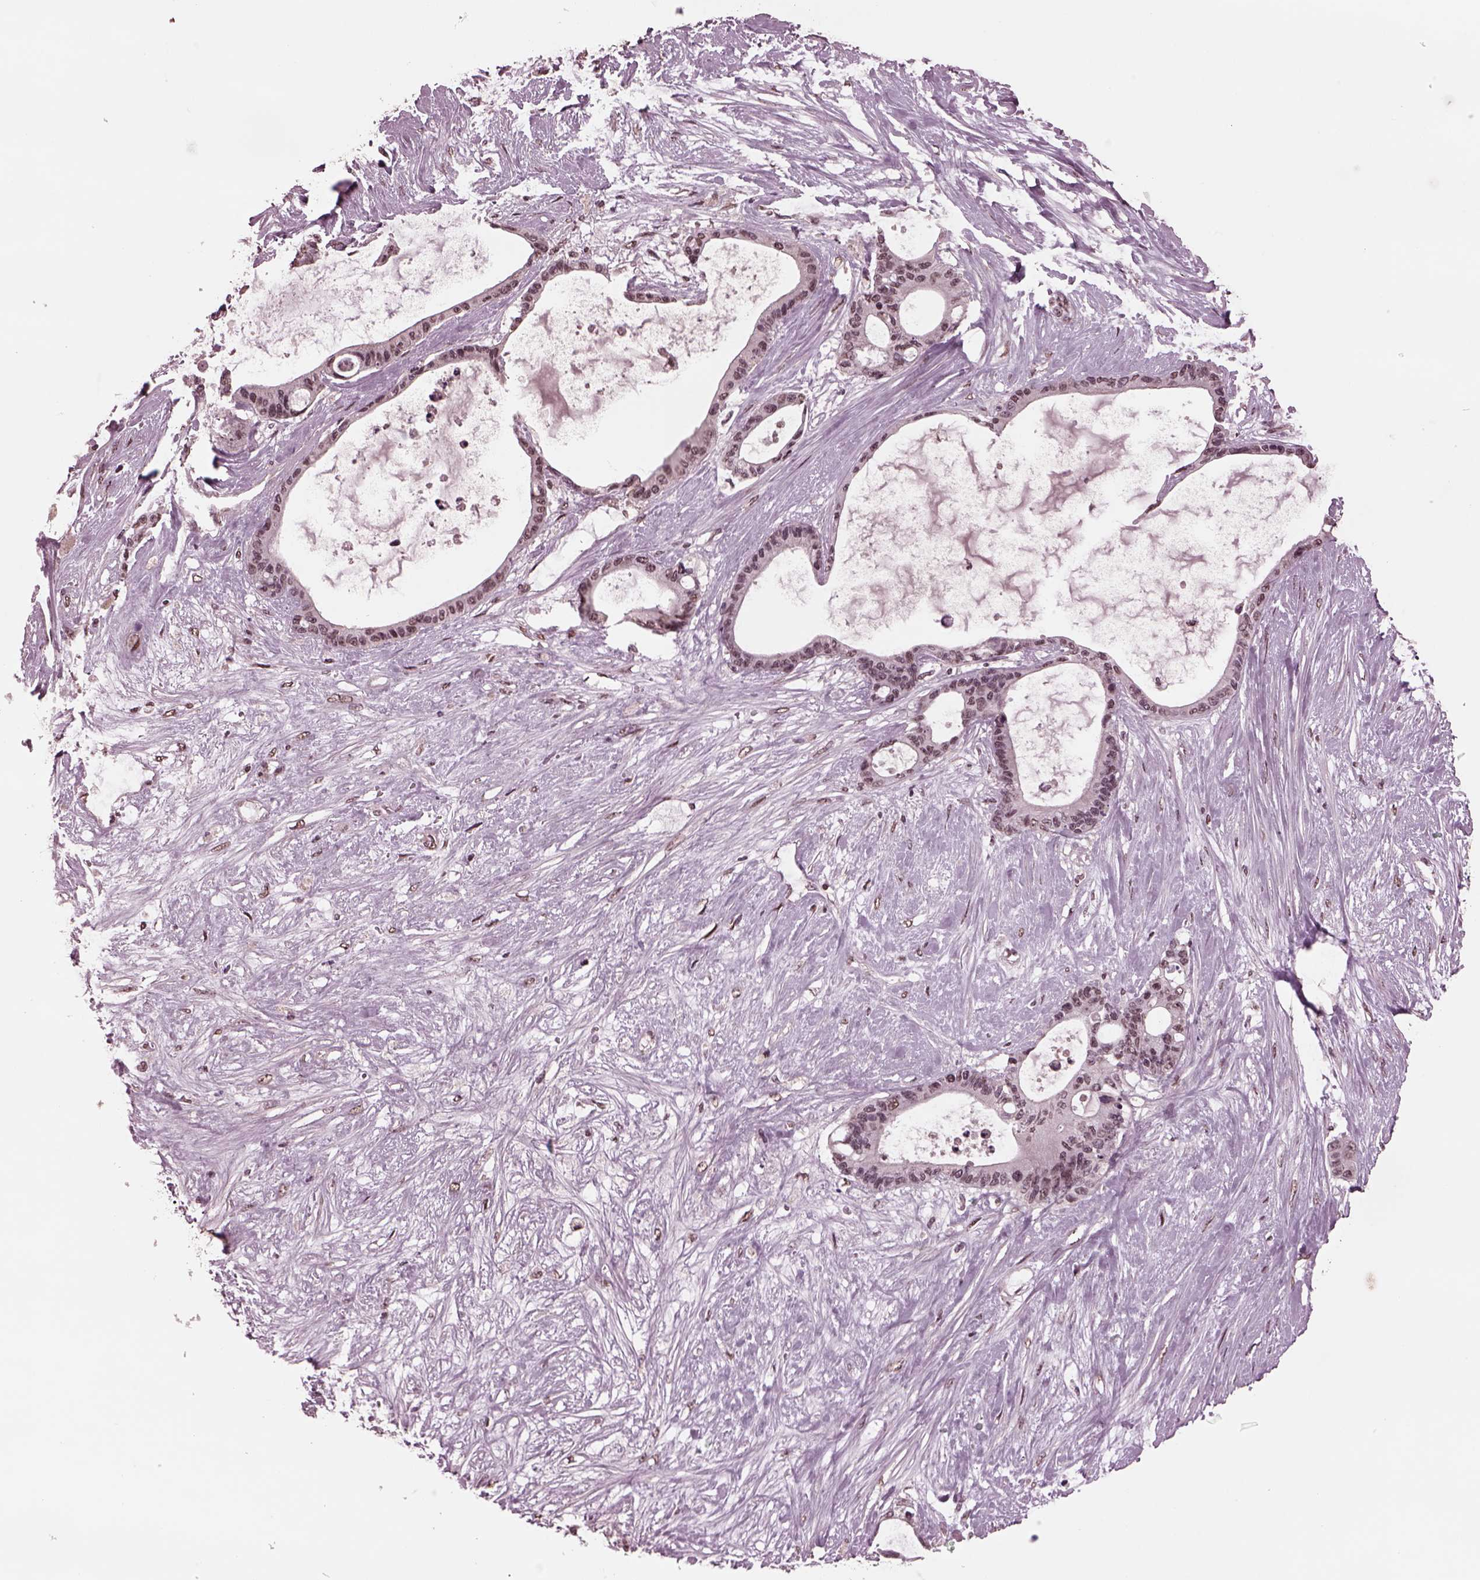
{"staining": {"intensity": "weak", "quantity": "25%-75%", "location": "nuclear"}, "tissue": "liver cancer", "cell_type": "Tumor cells", "image_type": "cancer", "snomed": [{"axis": "morphology", "description": "Normal tissue, NOS"}, {"axis": "morphology", "description": "Cholangiocarcinoma"}, {"axis": "topography", "description": "Liver"}, {"axis": "topography", "description": "Peripheral nerve tissue"}], "caption": "Human cholangiocarcinoma (liver) stained with a protein marker exhibits weak staining in tumor cells.", "gene": "NAP1L5", "patient": {"sex": "female", "age": 73}}